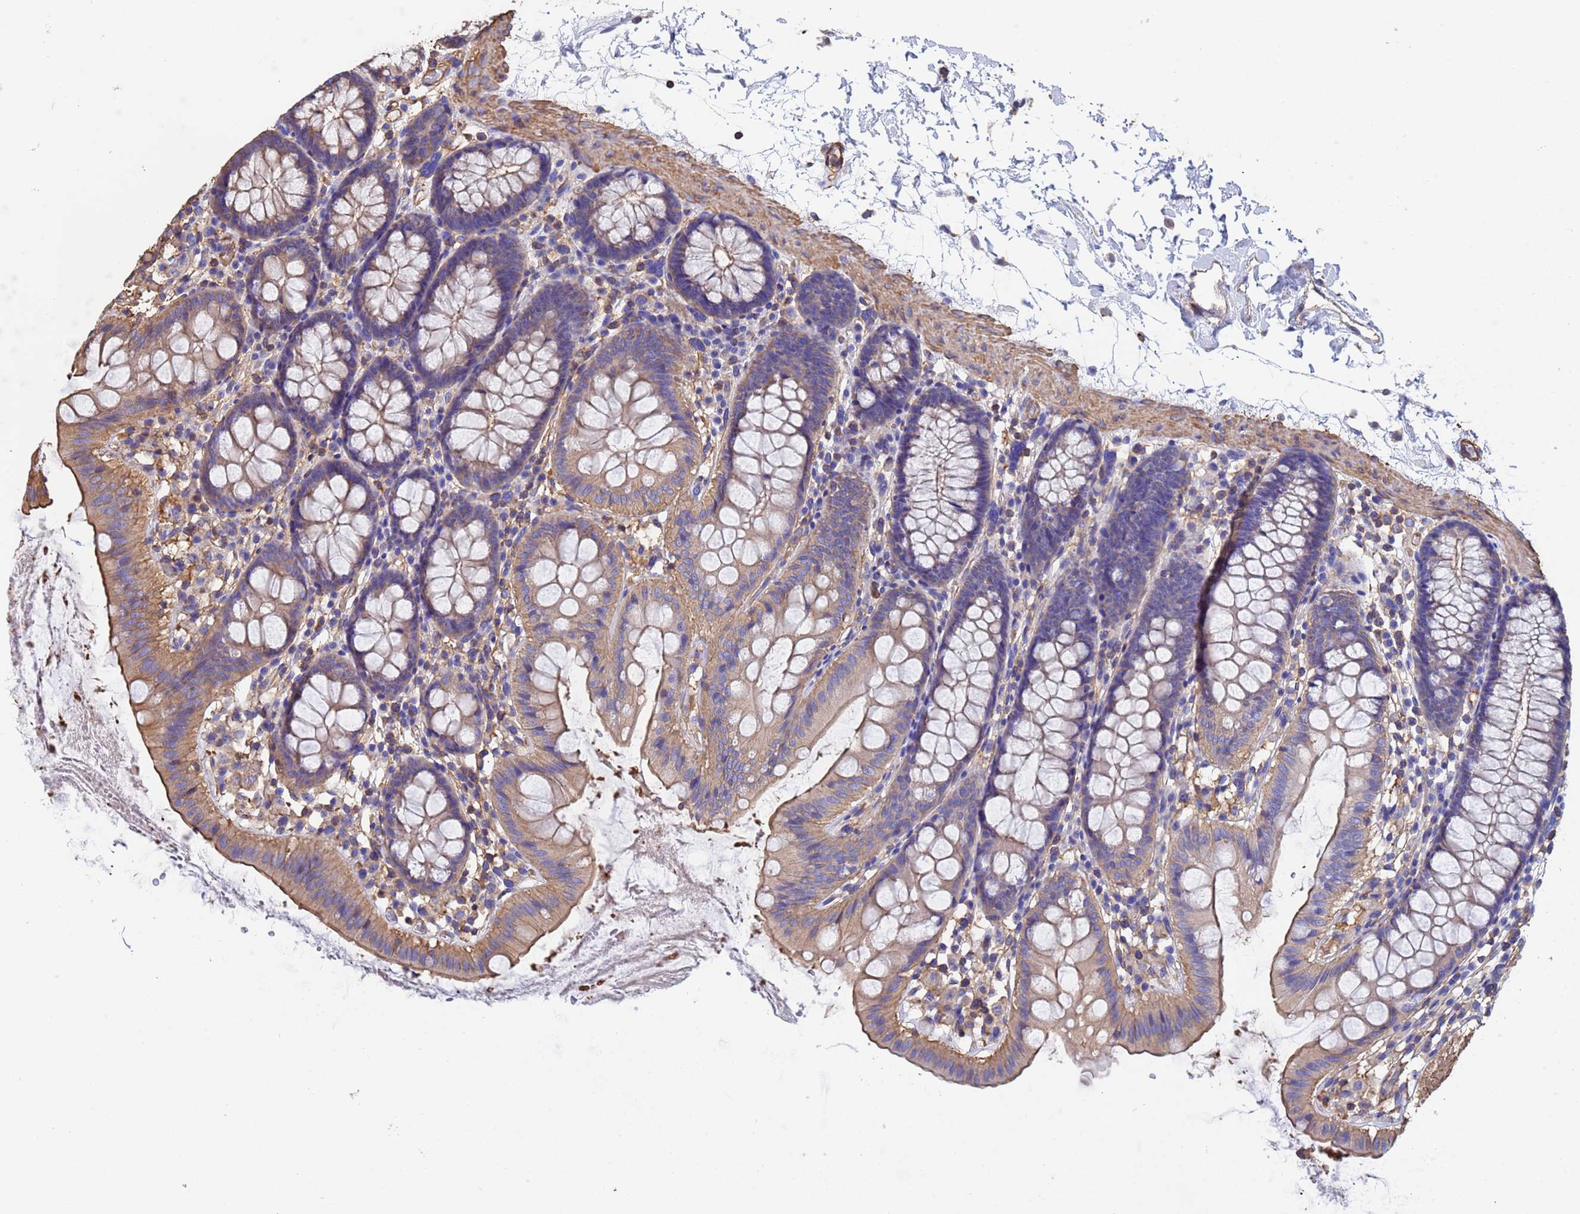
{"staining": {"intensity": "weak", "quantity": ">75%", "location": "cytoplasmic/membranous"}, "tissue": "colon", "cell_type": "Endothelial cells", "image_type": "normal", "snomed": [{"axis": "morphology", "description": "Normal tissue, NOS"}, {"axis": "topography", "description": "Colon"}], "caption": "Endothelial cells show low levels of weak cytoplasmic/membranous staining in about >75% of cells in normal human colon. The protein of interest is stained brown, and the nuclei are stained in blue (DAB (3,3'-diaminobenzidine) IHC with brightfield microscopy, high magnification).", "gene": "MYL12A", "patient": {"sex": "male", "age": 75}}